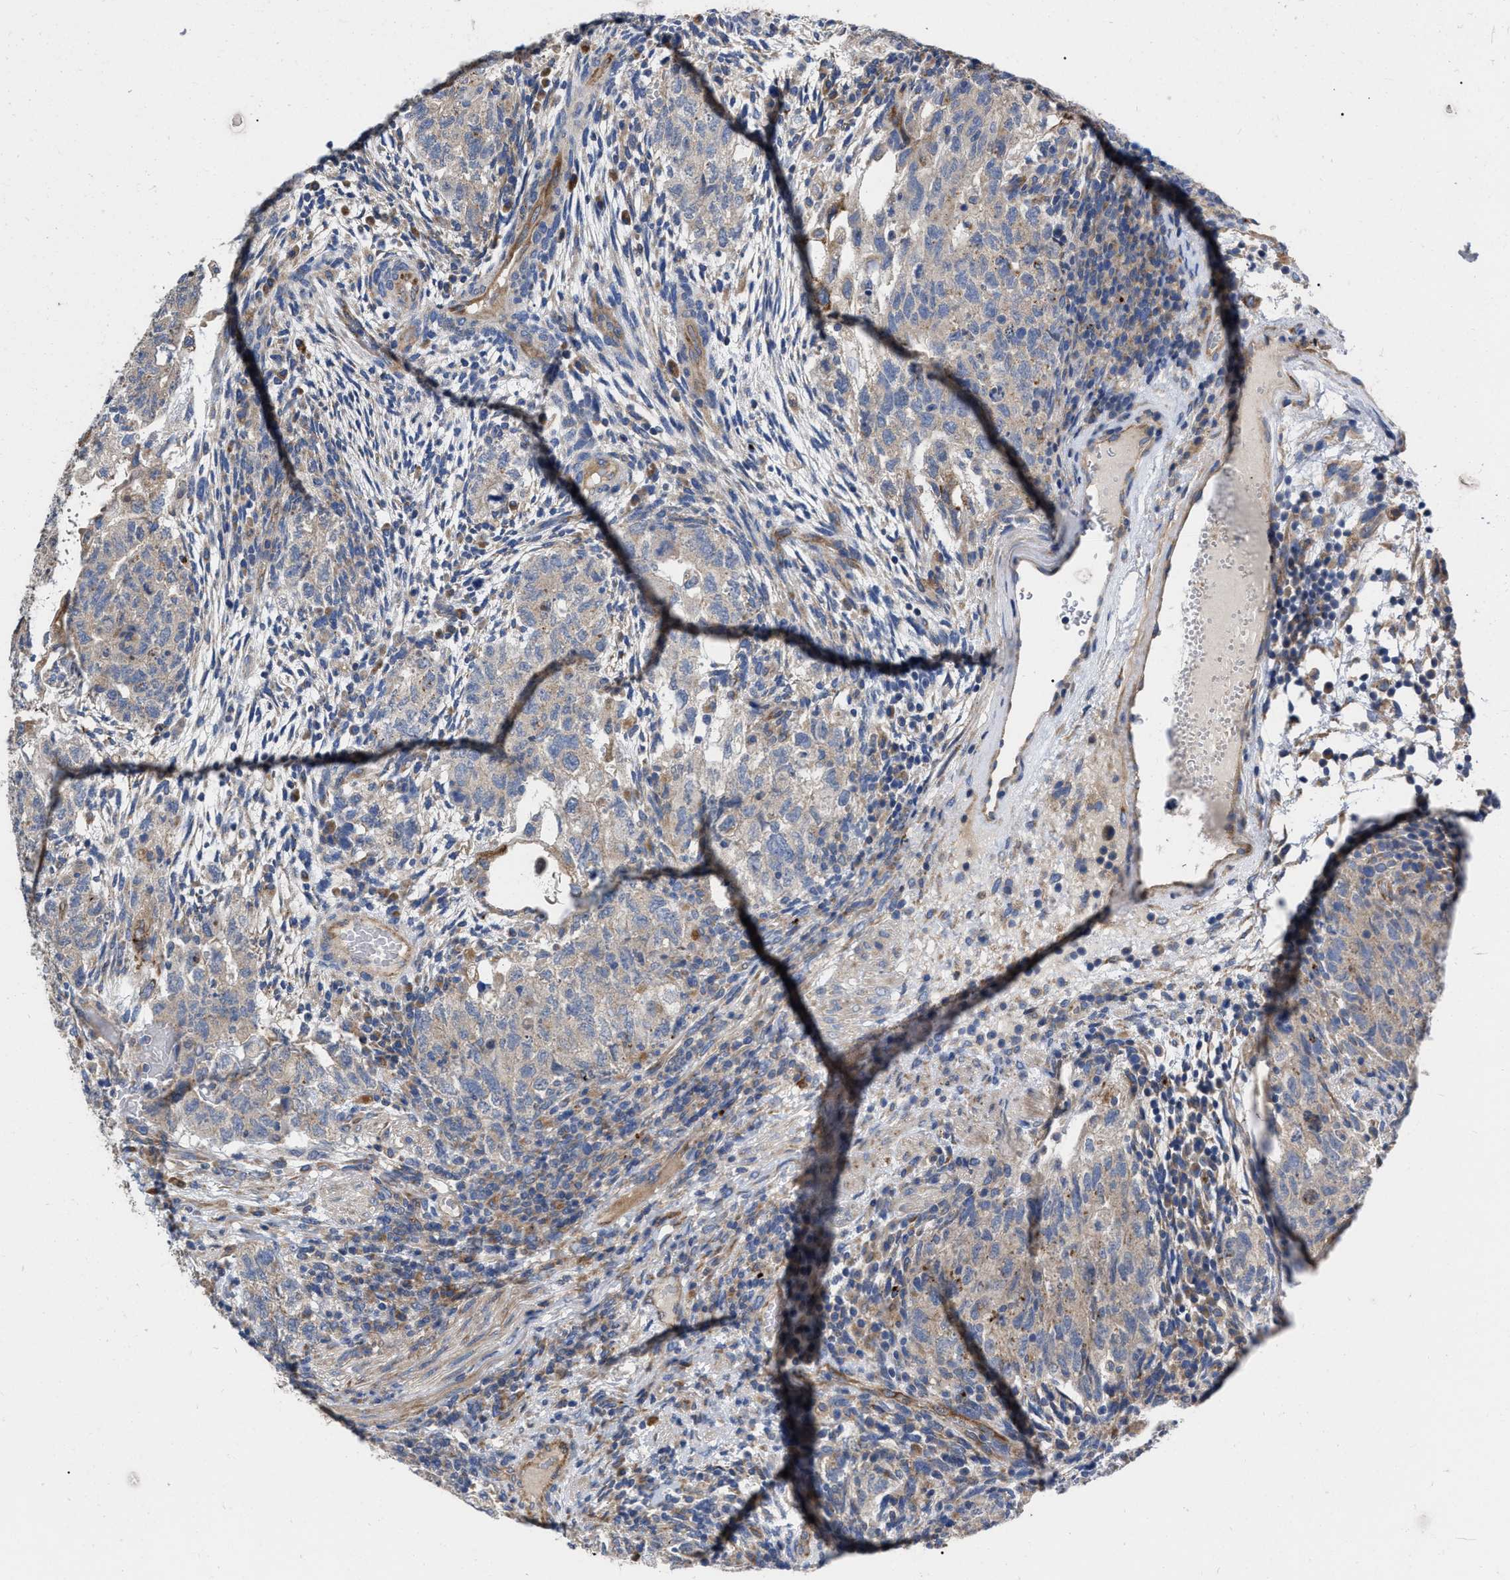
{"staining": {"intensity": "weak", "quantity": "<25%", "location": "cytoplasmic/membranous"}, "tissue": "testis cancer", "cell_type": "Tumor cells", "image_type": "cancer", "snomed": [{"axis": "morphology", "description": "Normal tissue, NOS"}, {"axis": "morphology", "description": "Carcinoma, Embryonal, NOS"}, {"axis": "topography", "description": "Testis"}], "caption": "Immunohistochemical staining of testis cancer shows no significant expression in tumor cells. (Brightfield microscopy of DAB (3,3'-diaminobenzidine) immunohistochemistry (IHC) at high magnification).", "gene": "MLST8", "patient": {"sex": "male", "age": 36}}